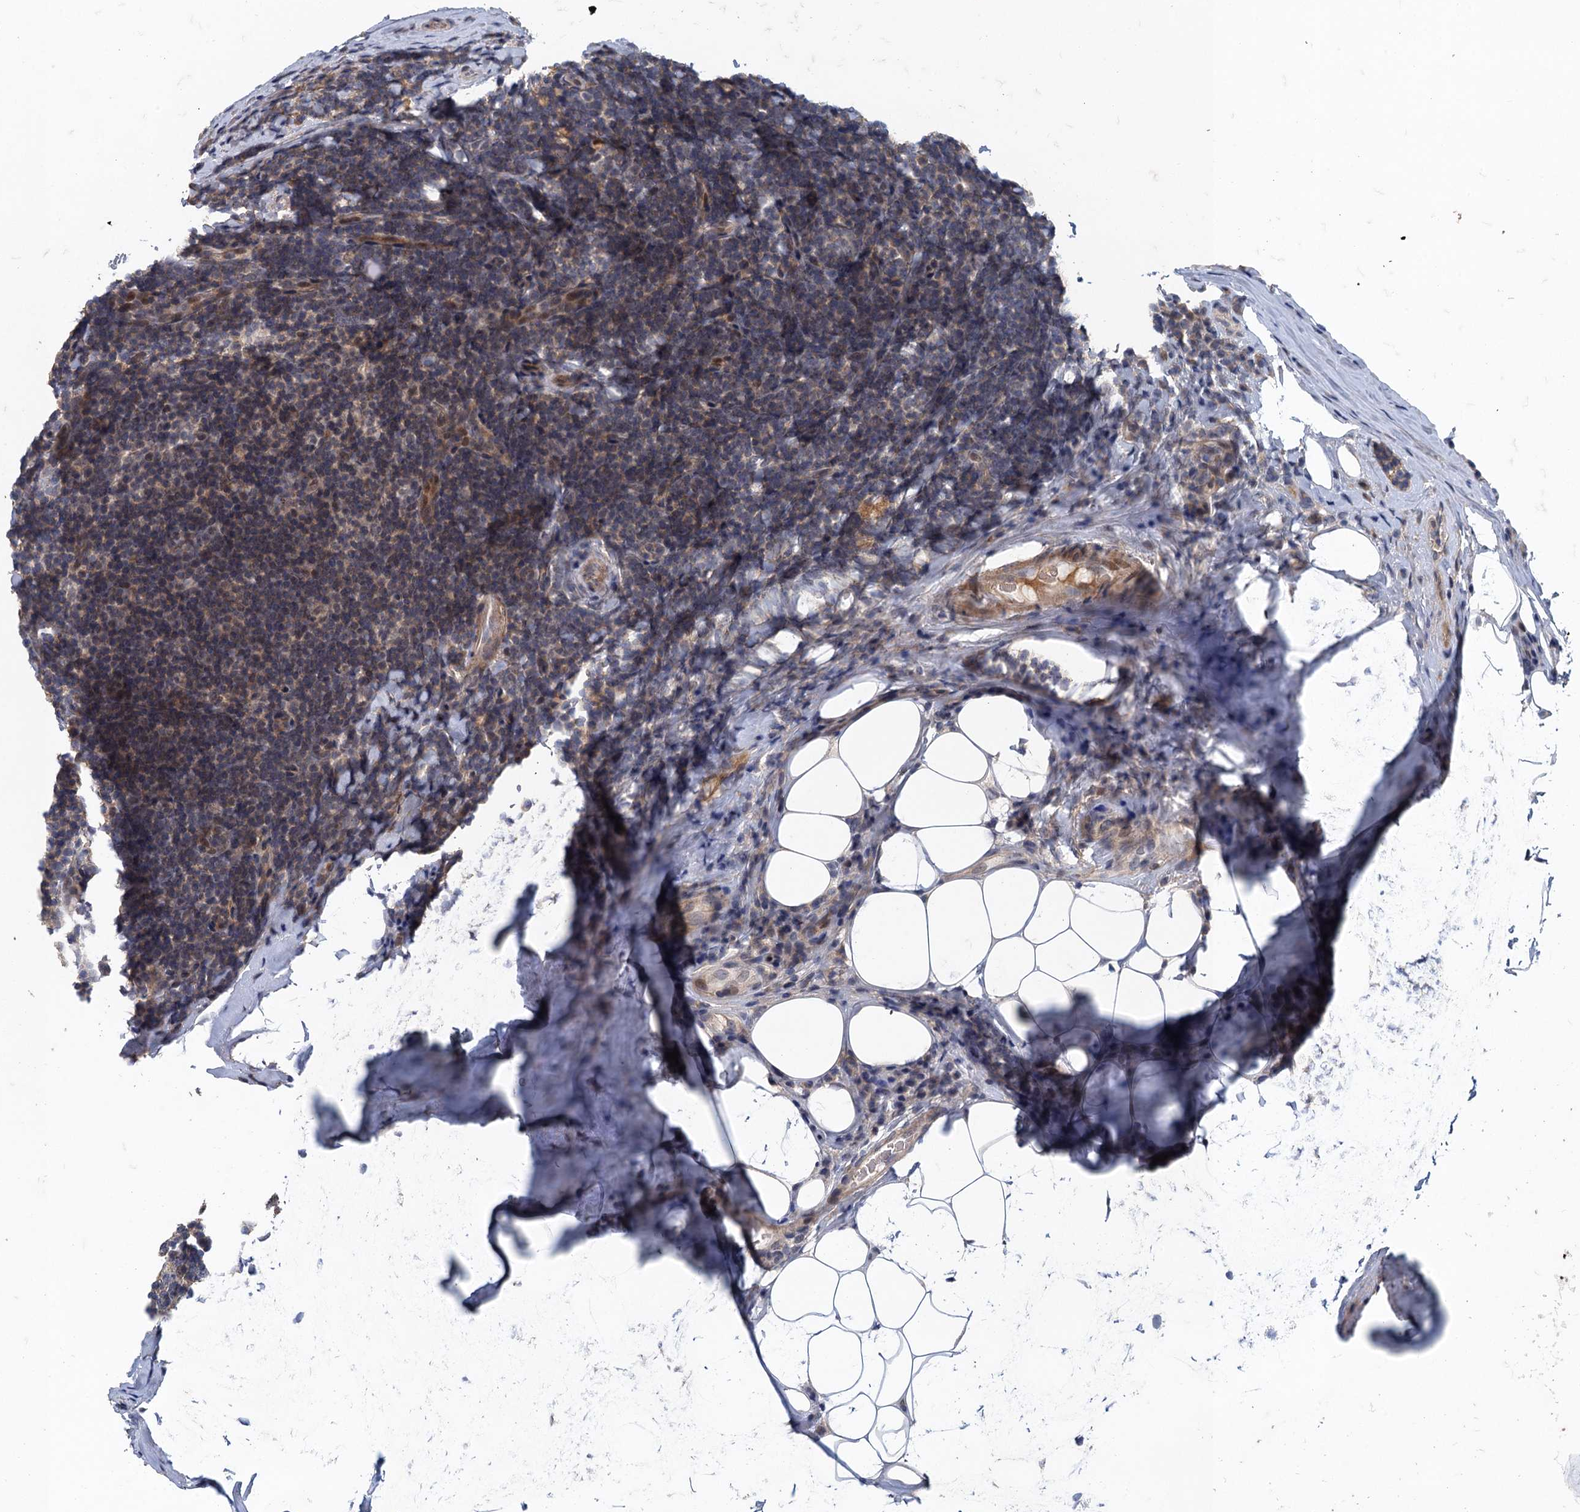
{"staining": {"intensity": "negative", "quantity": "none", "location": "none"}, "tissue": "tonsil", "cell_type": "Germinal center cells", "image_type": "normal", "snomed": [{"axis": "morphology", "description": "Normal tissue, NOS"}, {"axis": "topography", "description": "Tonsil"}], "caption": "This is a photomicrograph of immunohistochemistry (IHC) staining of unremarkable tonsil, which shows no positivity in germinal center cells.", "gene": "MDM1", "patient": {"sex": "male", "age": 37}}